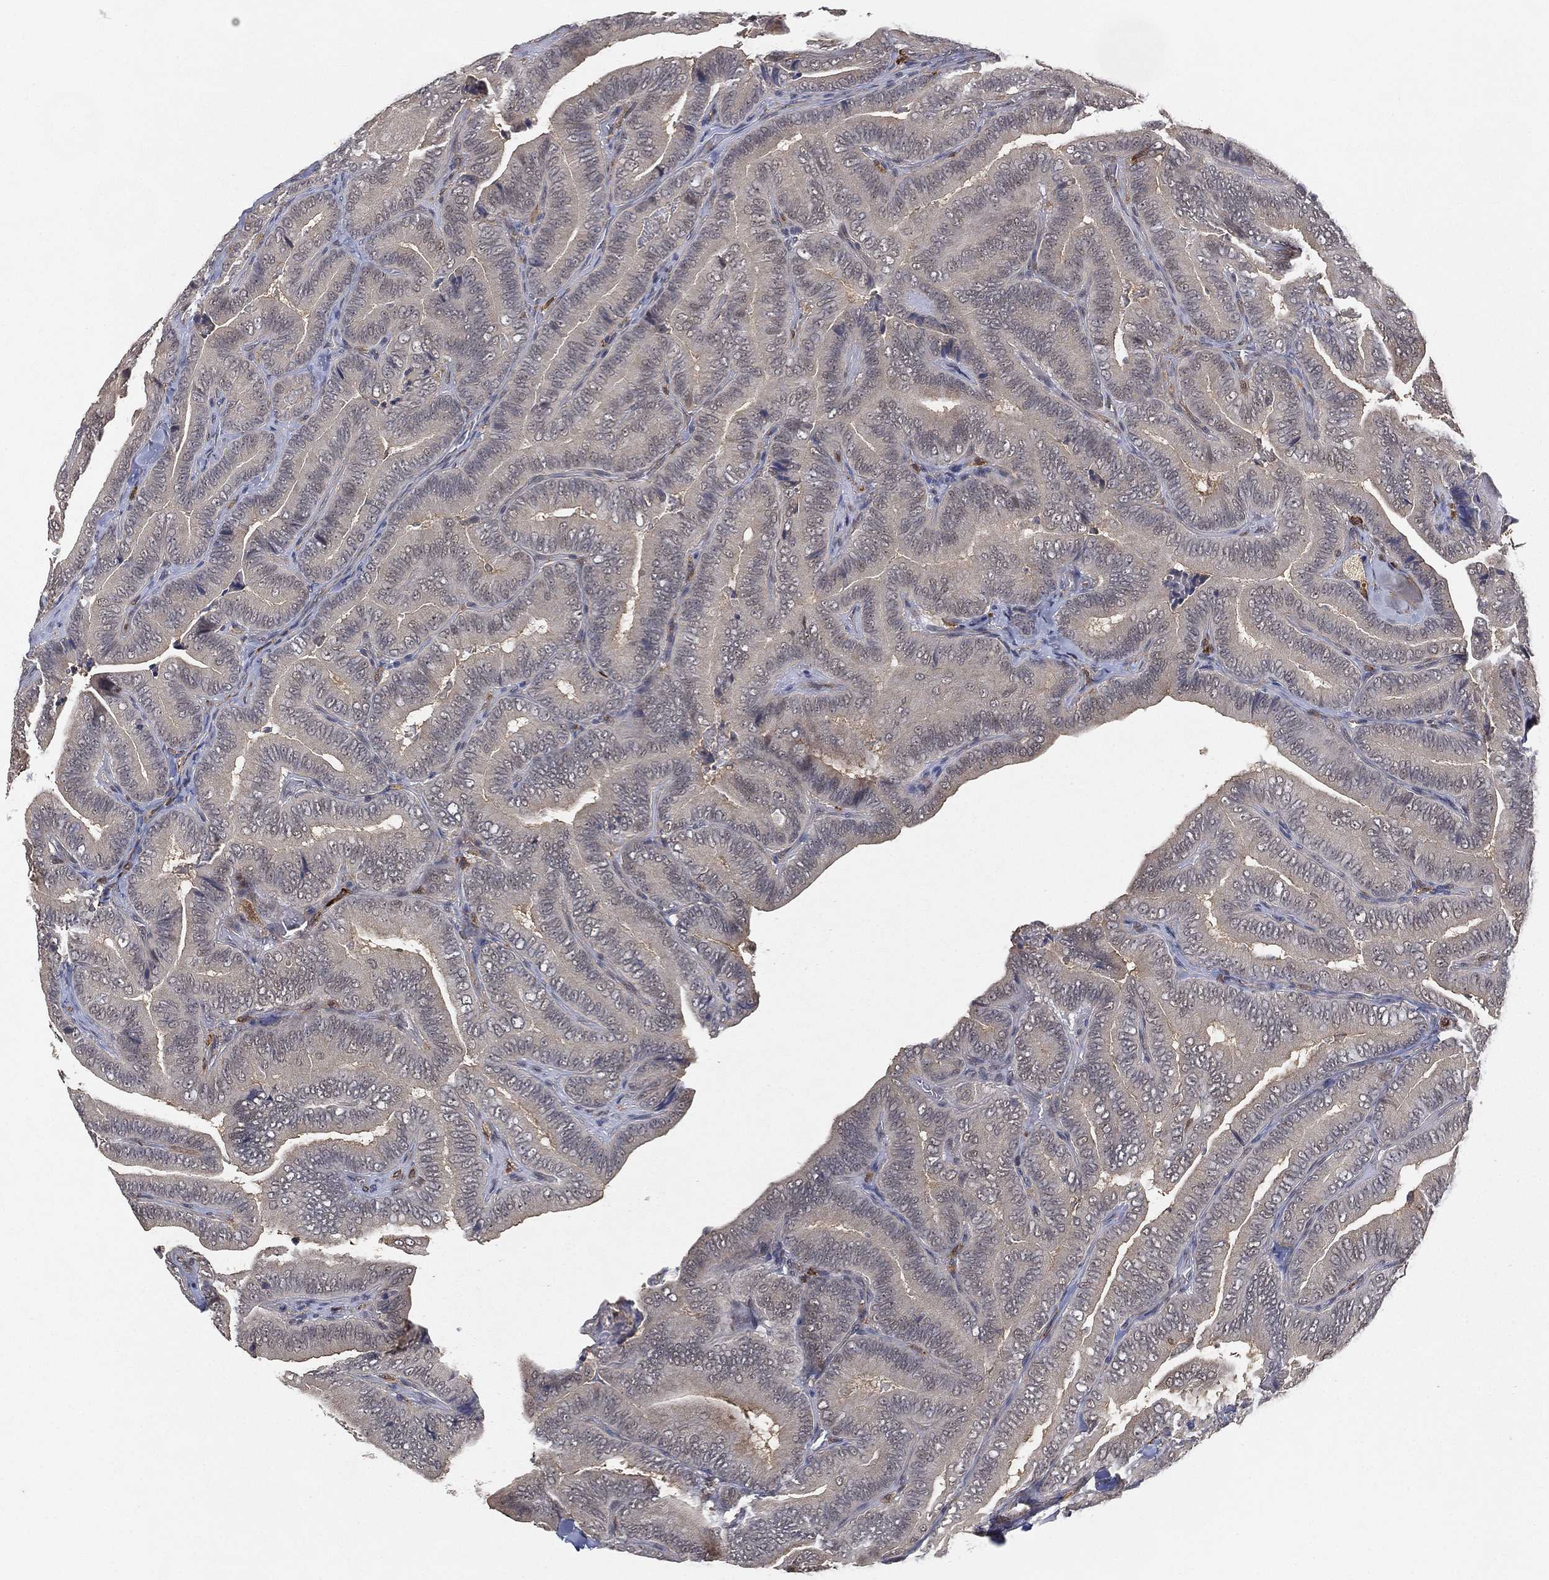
{"staining": {"intensity": "negative", "quantity": "none", "location": "none"}, "tissue": "thyroid cancer", "cell_type": "Tumor cells", "image_type": "cancer", "snomed": [{"axis": "morphology", "description": "Papillary adenocarcinoma, NOS"}, {"axis": "topography", "description": "Thyroid gland"}], "caption": "This is an IHC micrograph of human thyroid cancer (papillary adenocarcinoma). There is no positivity in tumor cells.", "gene": "WDR26", "patient": {"sex": "male", "age": 61}}